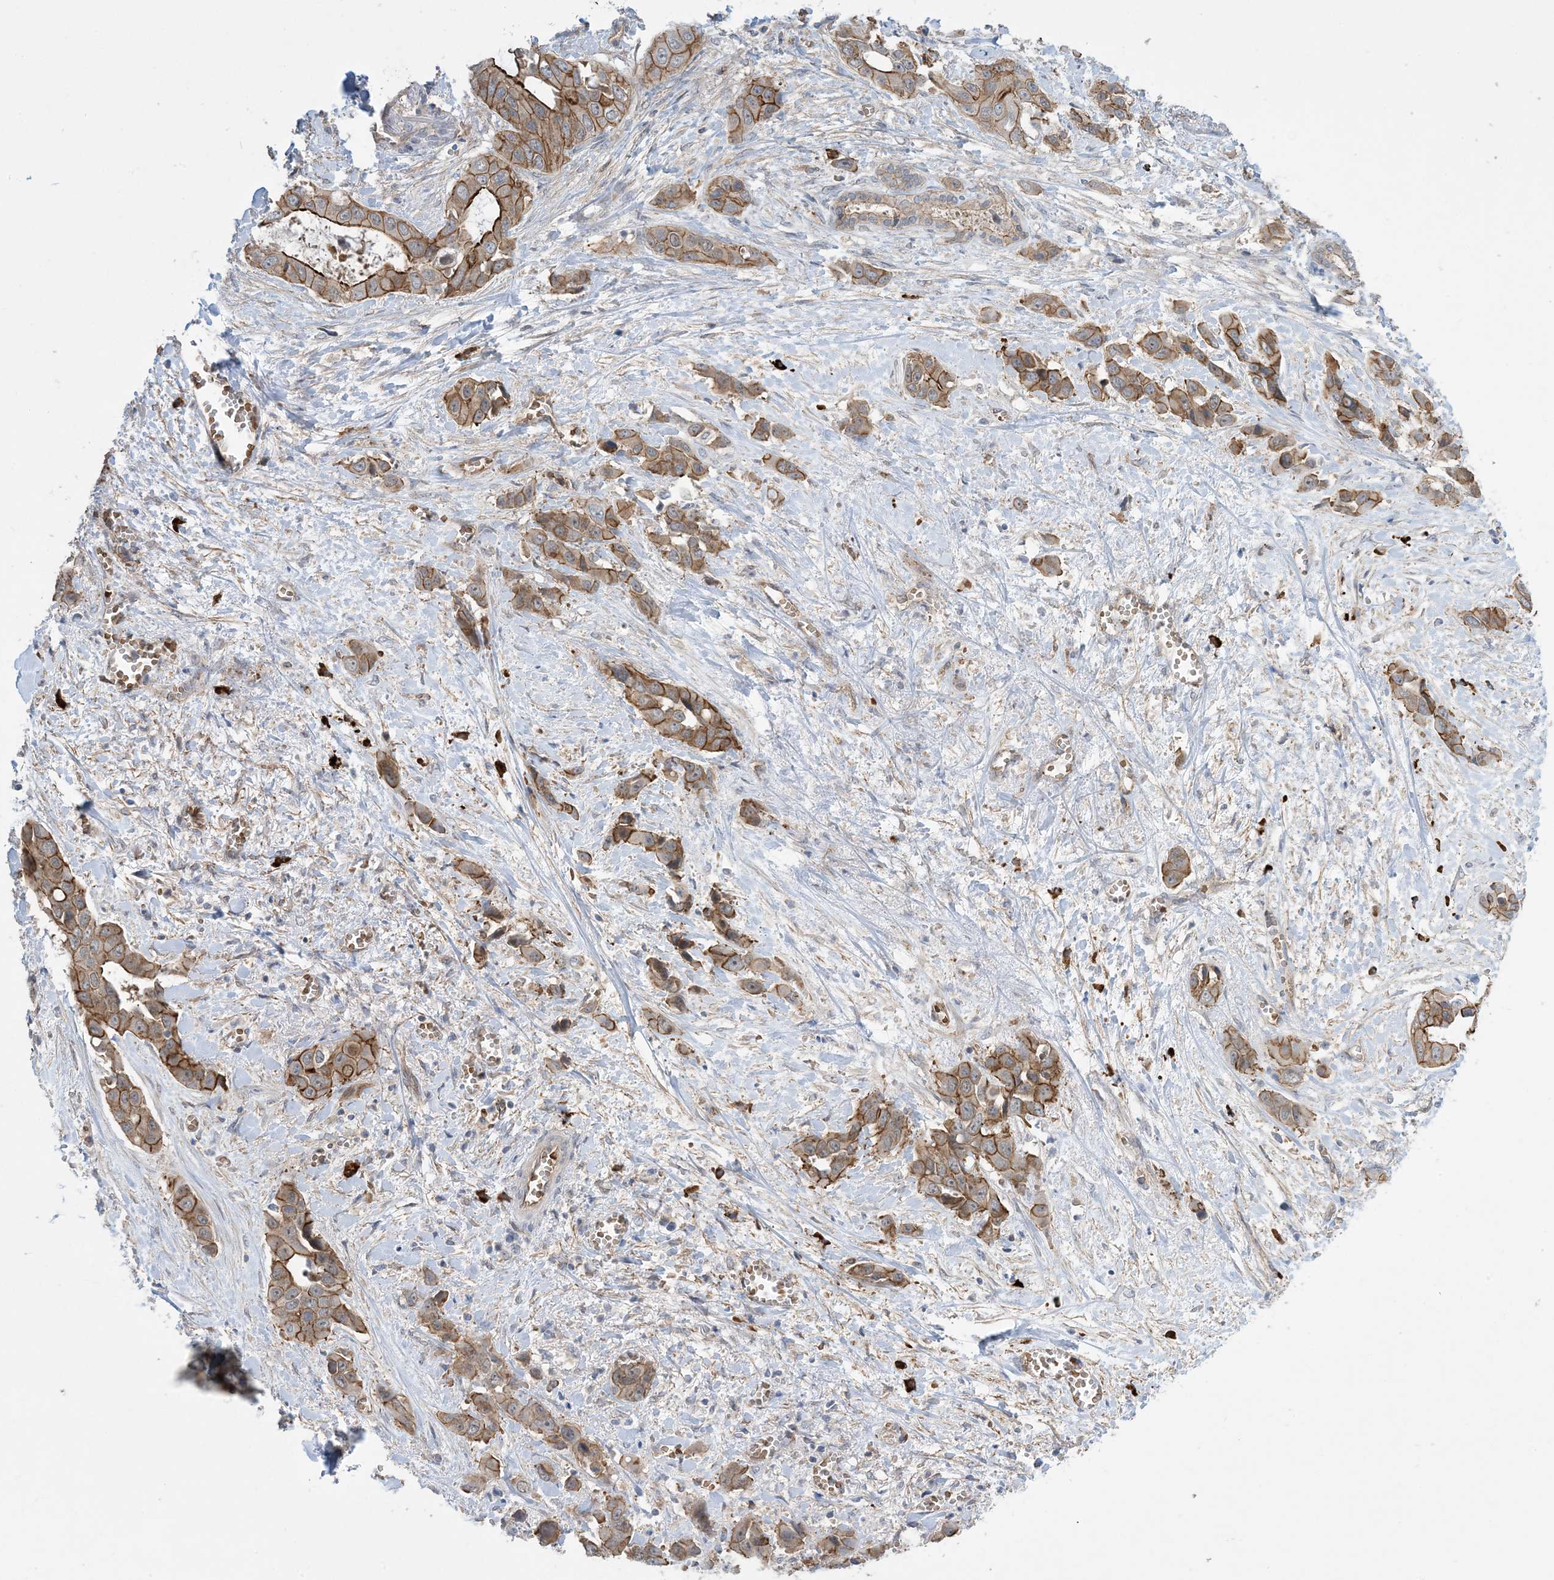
{"staining": {"intensity": "moderate", "quantity": ">75%", "location": "cytoplasmic/membranous"}, "tissue": "liver cancer", "cell_type": "Tumor cells", "image_type": "cancer", "snomed": [{"axis": "morphology", "description": "Cholangiocarcinoma"}, {"axis": "topography", "description": "Liver"}], "caption": "Liver cholangiocarcinoma was stained to show a protein in brown. There is medium levels of moderate cytoplasmic/membranous expression in about >75% of tumor cells. The staining was performed using DAB (3,3'-diaminobenzidine) to visualize the protein expression in brown, while the nuclei were stained in blue with hematoxylin (Magnification: 20x).", "gene": "AOC1", "patient": {"sex": "female", "age": 52}}